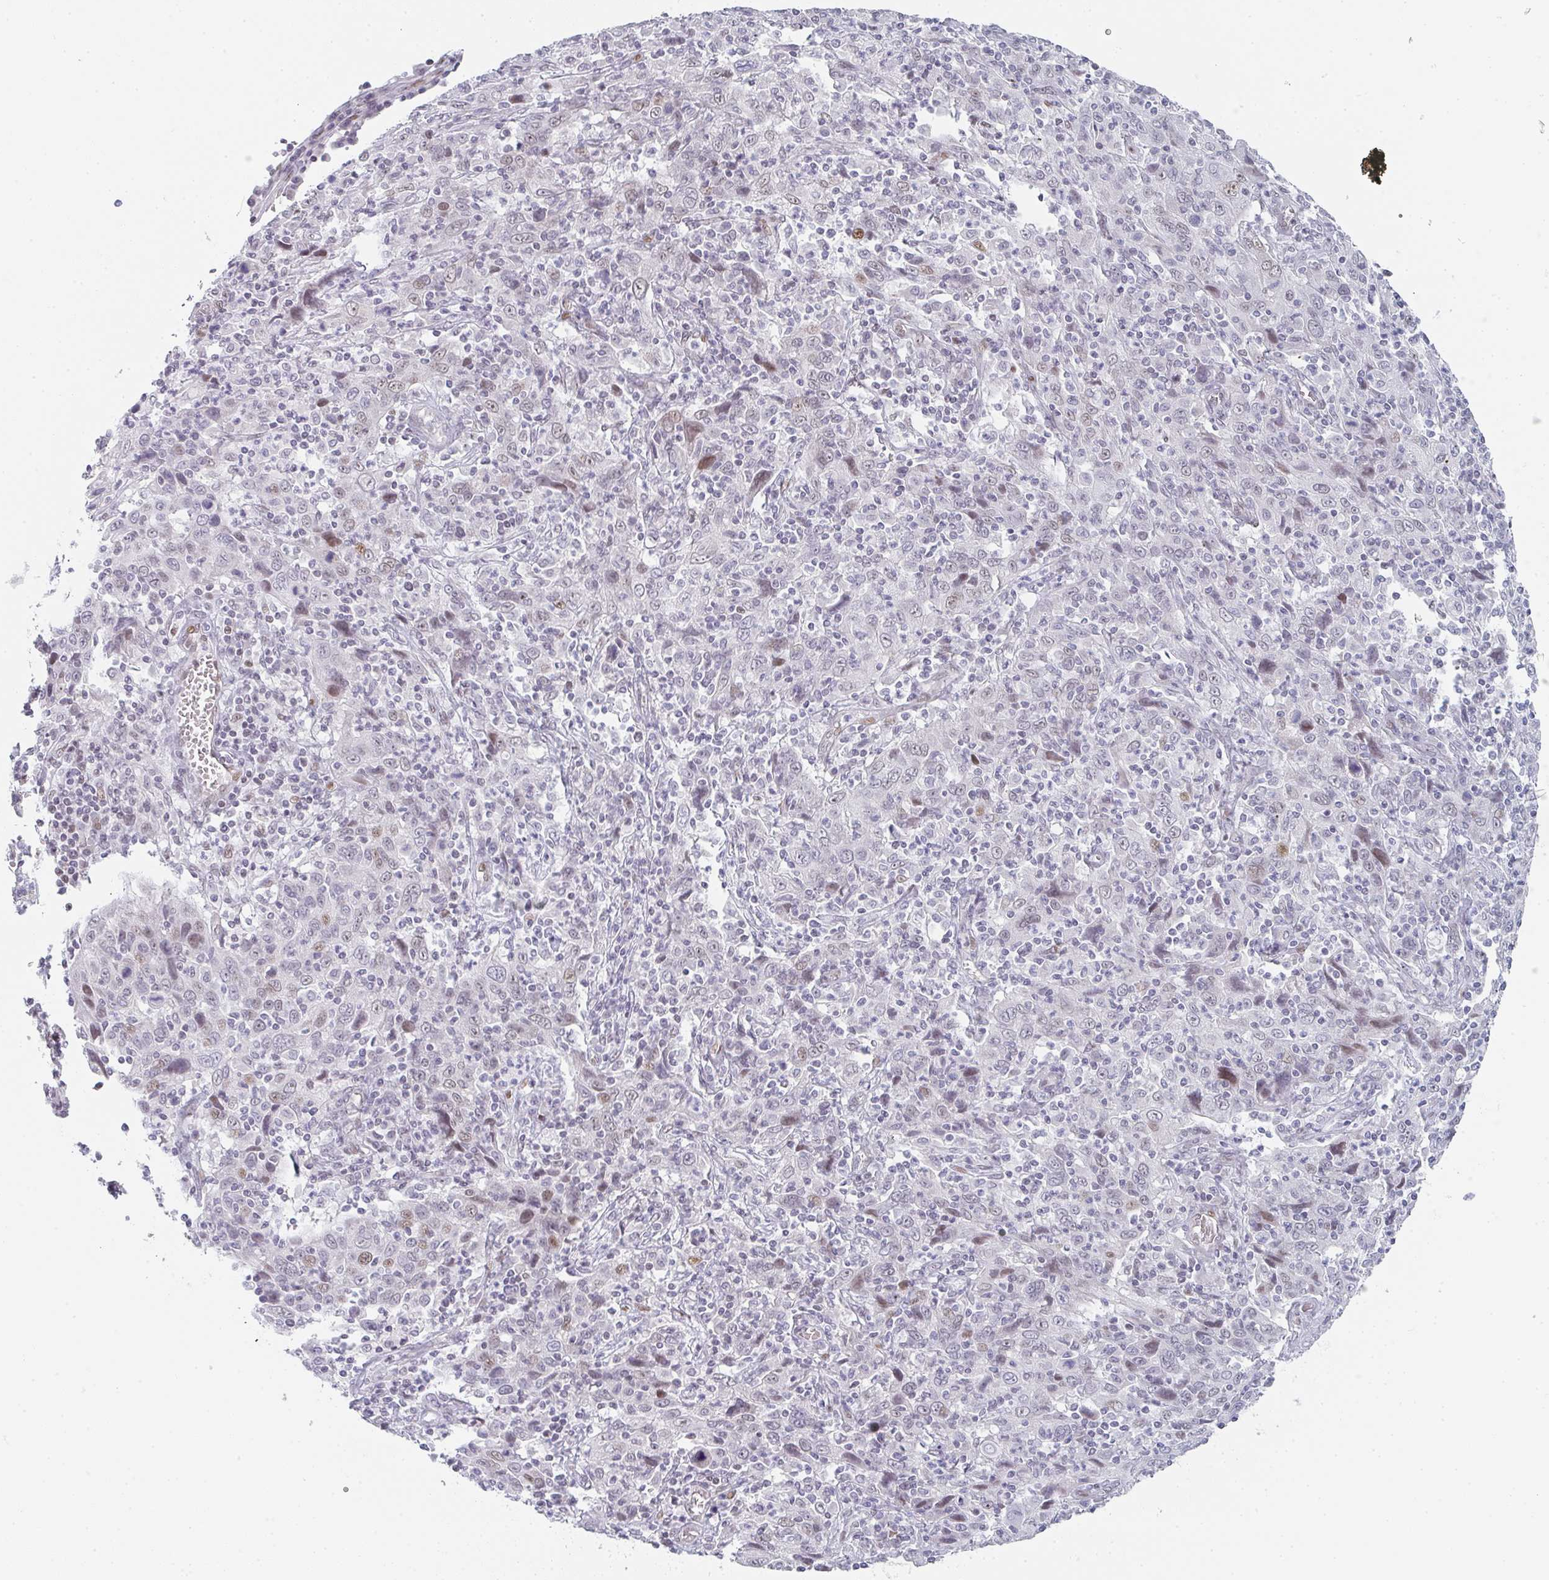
{"staining": {"intensity": "weak", "quantity": "<25%", "location": "nuclear"}, "tissue": "cervical cancer", "cell_type": "Tumor cells", "image_type": "cancer", "snomed": [{"axis": "morphology", "description": "Squamous cell carcinoma, NOS"}, {"axis": "topography", "description": "Cervix"}], "caption": "Image shows no protein staining in tumor cells of squamous cell carcinoma (cervical) tissue.", "gene": "POU2AF2", "patient": {"sex": "female", "age": 46}}